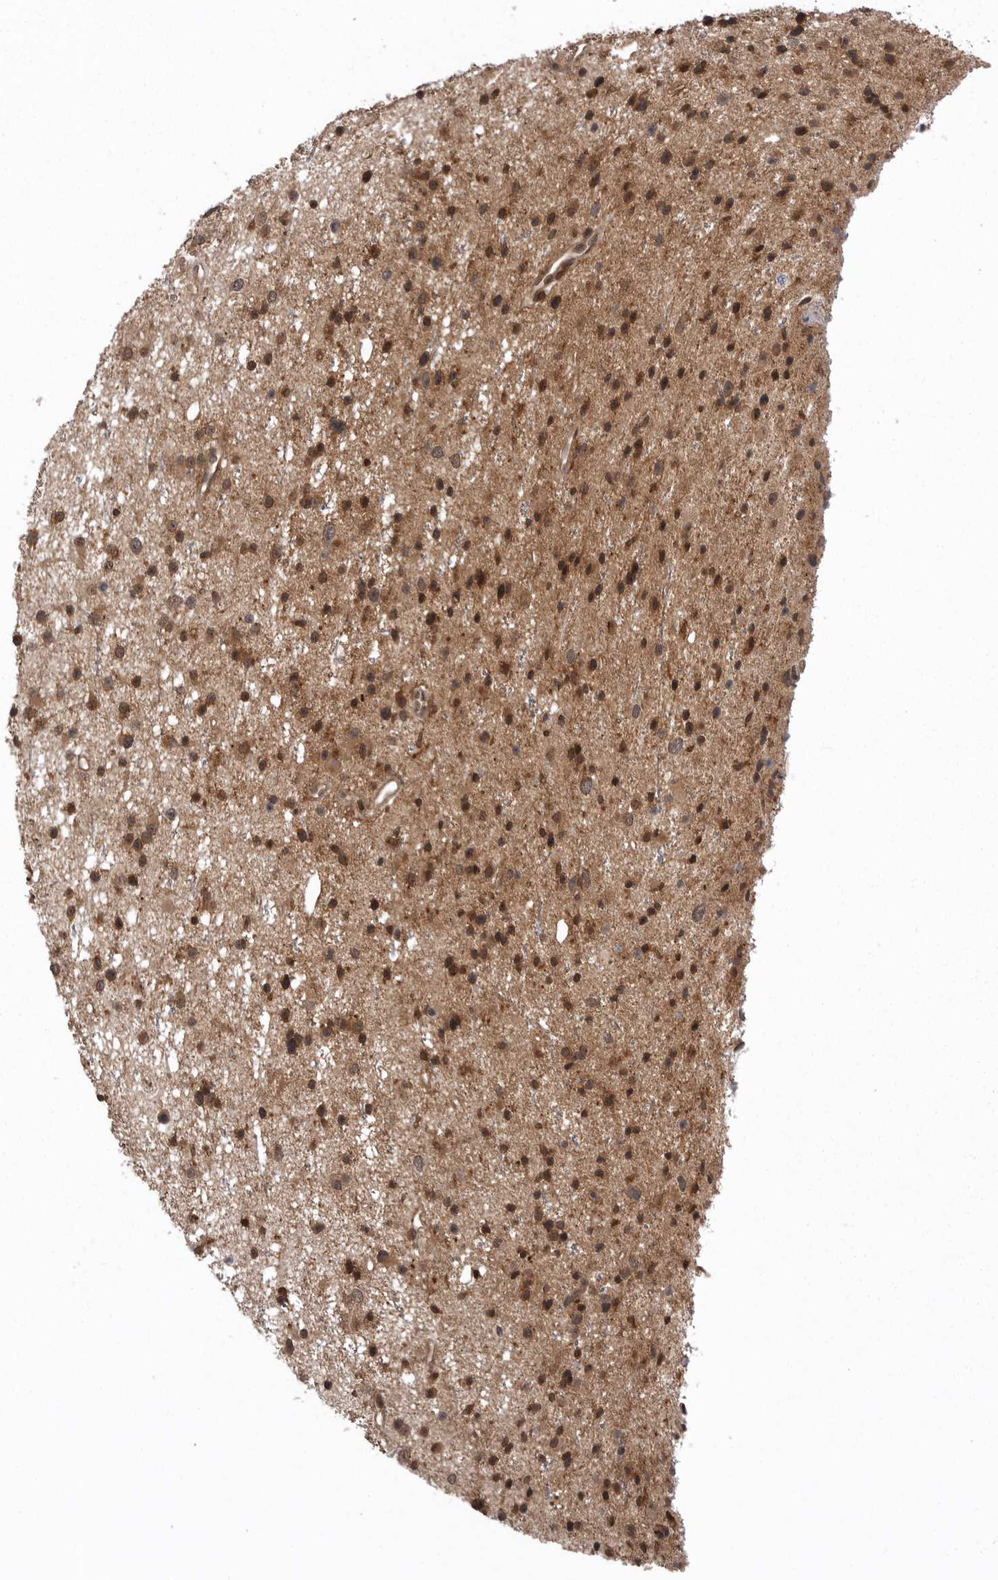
{"staining": {"intensity": "moderate", "quantity": ">75%", "location": "cytoplasmic/membranous,nuclear"}, "tissue": "glioma", "cell_type": "Tumor cells", "image_type": "cancer", "snomed": [{"axis": "morphology", "description": "Glioma, malignant, Low grade"}, {"axis": "topography", "description": "Cerebral cortex"}], "caption": "Human low-grade glioma (malignant) stained with a brown dye exhibits moderate cytoplasmic/membranous and nuclear positive staining in about >75% of tumor cells.", "gene": "AOAH", "patient": {"sex": "female", "age": 39}}